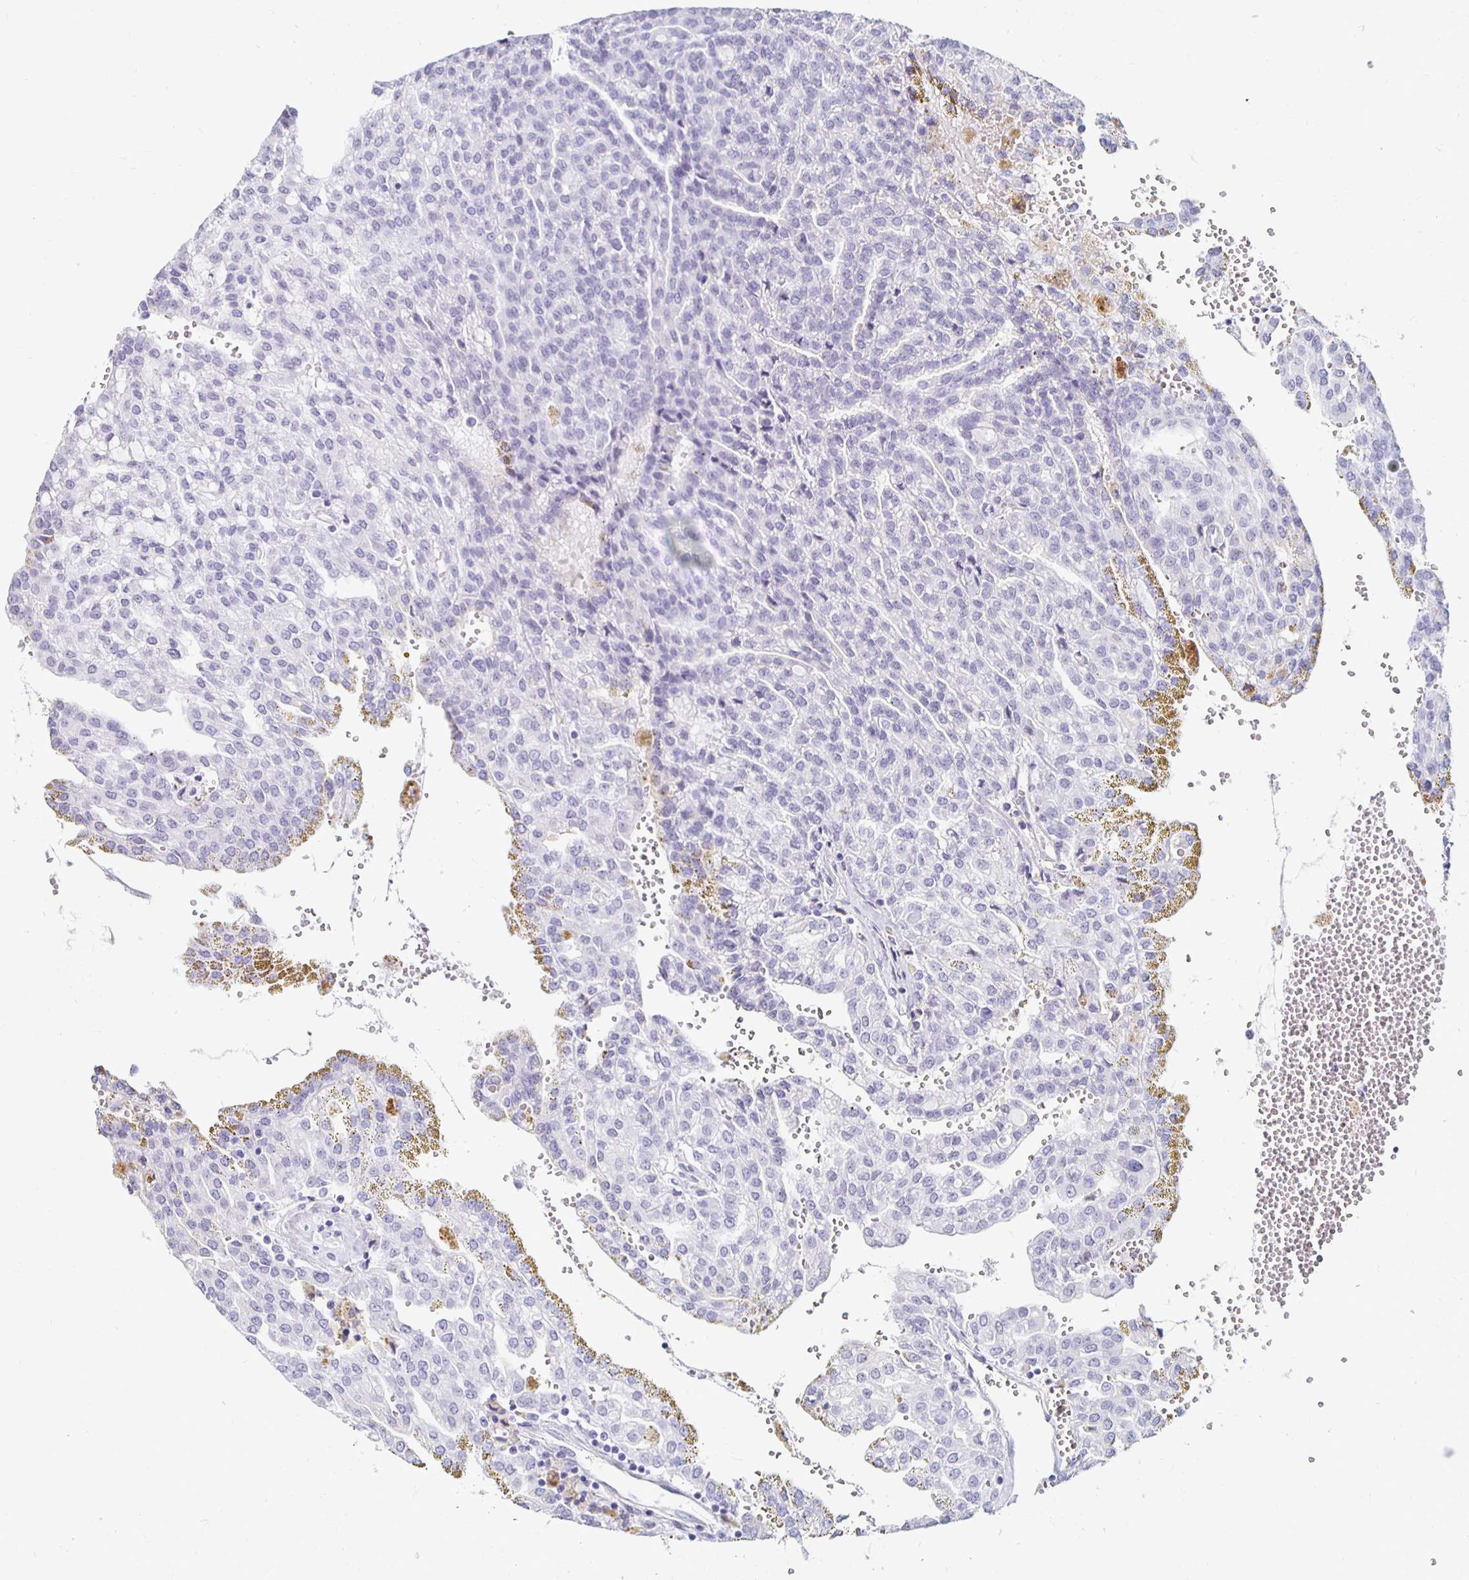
{"staining": {"intensity": "negative", "quantity": "none", "location": "none"}, "tissue": "renal cancer", "cell_type": "Tumor cells", "image_type": "cancer", "snomed": [{"axis": "morphology", "description": "Adenocarcinoma, NOS"}, {"axis": "topography", "description": "Kidney"}], "caption": "Renal cancer (adenocarcinoma) was stained to show a protein in brown. There is no significant expression in tumor cells.", "gene": "KCNQ2", "patient": {"sex": "male", "age": 63}}